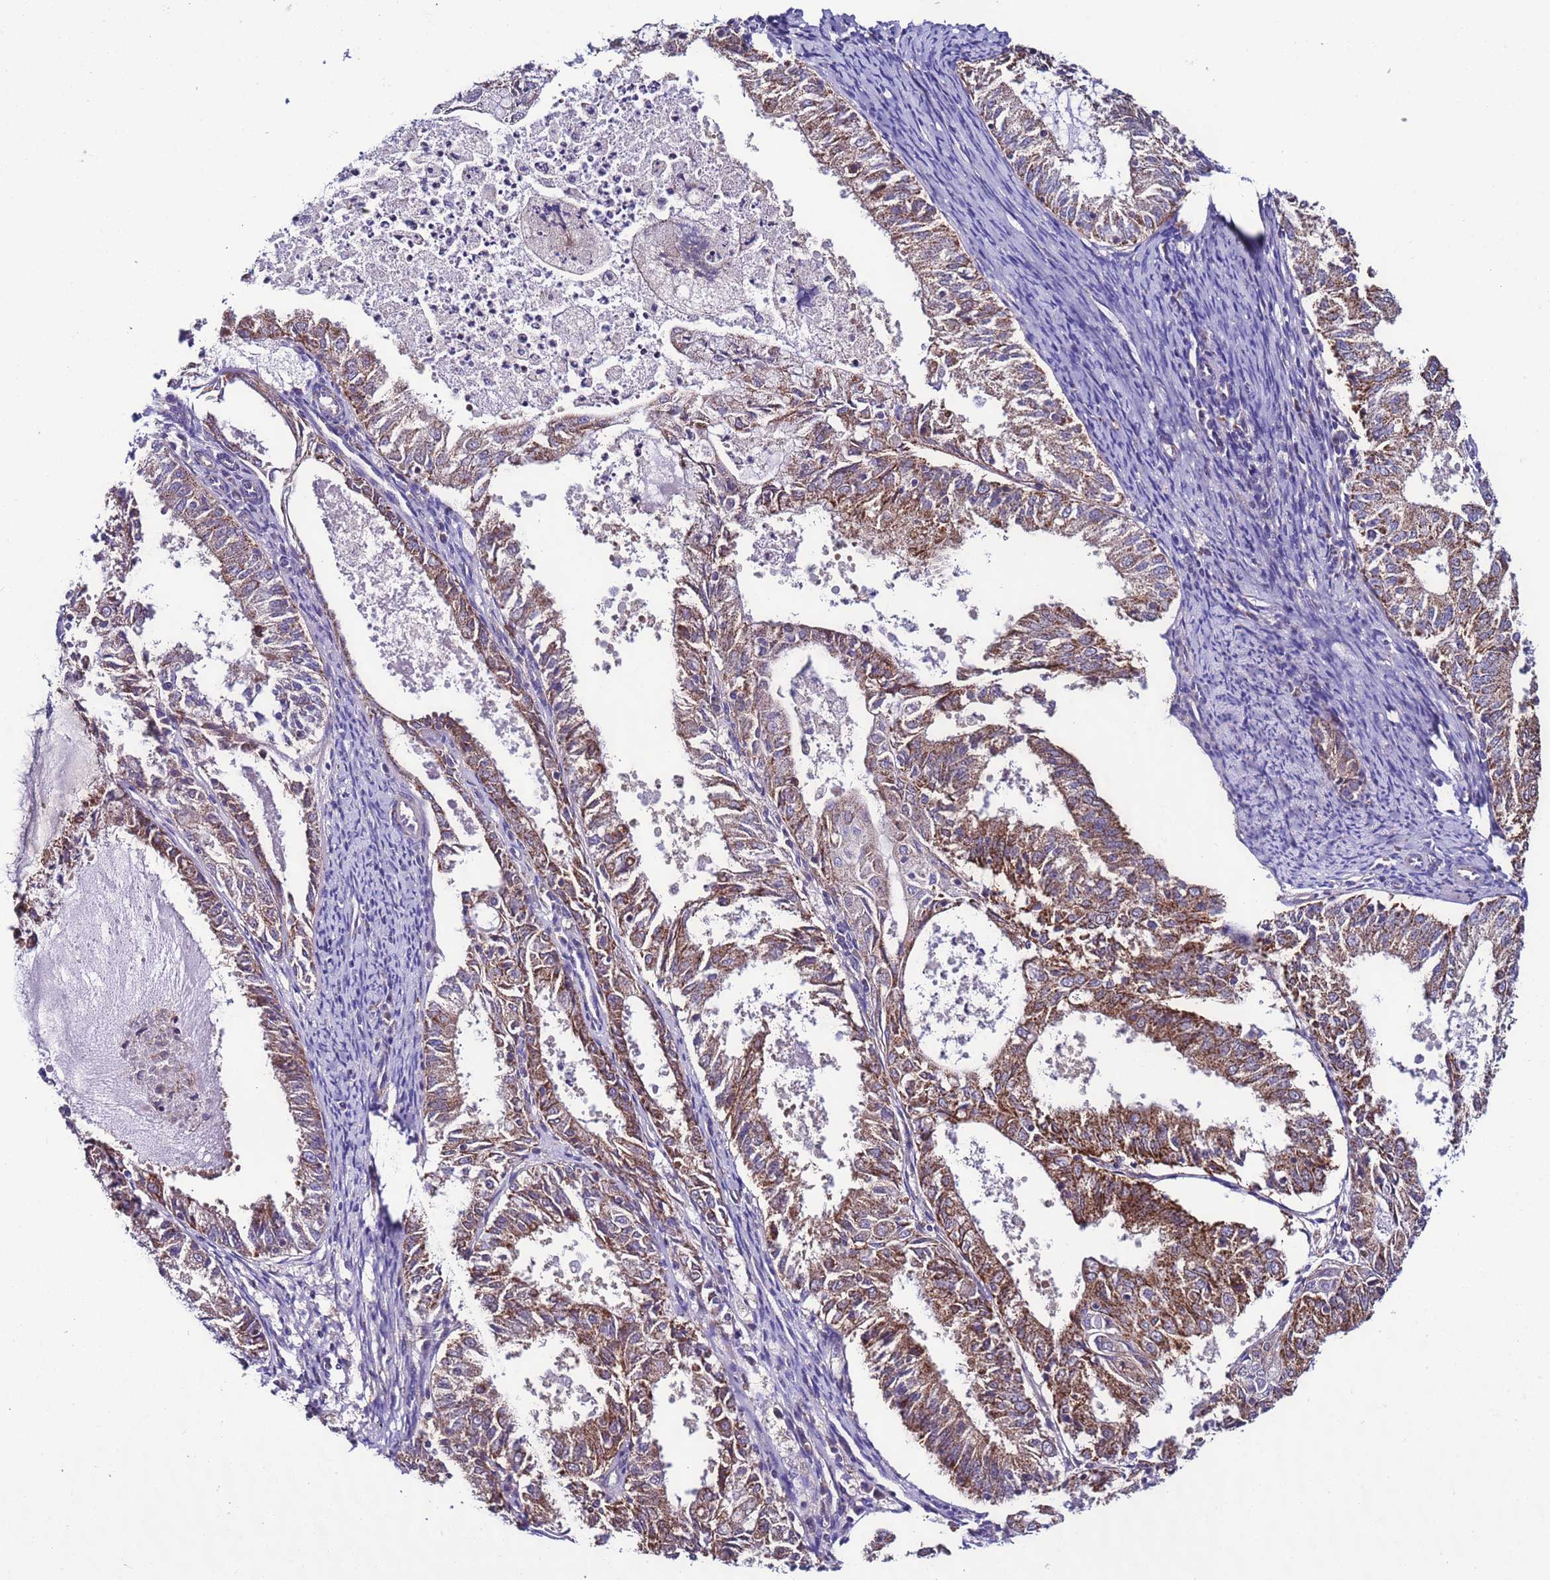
{"staining": {"intensity": "moderate", "quantity": ">75%", "location": "cytoplasmic/membranous"}, "tissue": "endometrial cancer", "cell_type": "Tumor cells", "image_type": "cancer", "snomed": [{"axis": "morphology", "description": "Adenocarcinoma, NOS"}, {"axis": "topography", "description": "Endometrium"}], "caption": "Immunohistochemical staining of endometrial cancer demonstrates moderate cytoplasmic/membranous protein expression in about >75% of tumor cells.", "gene": "UEVLD", "patient": {"sex": "female", "age": 57}}